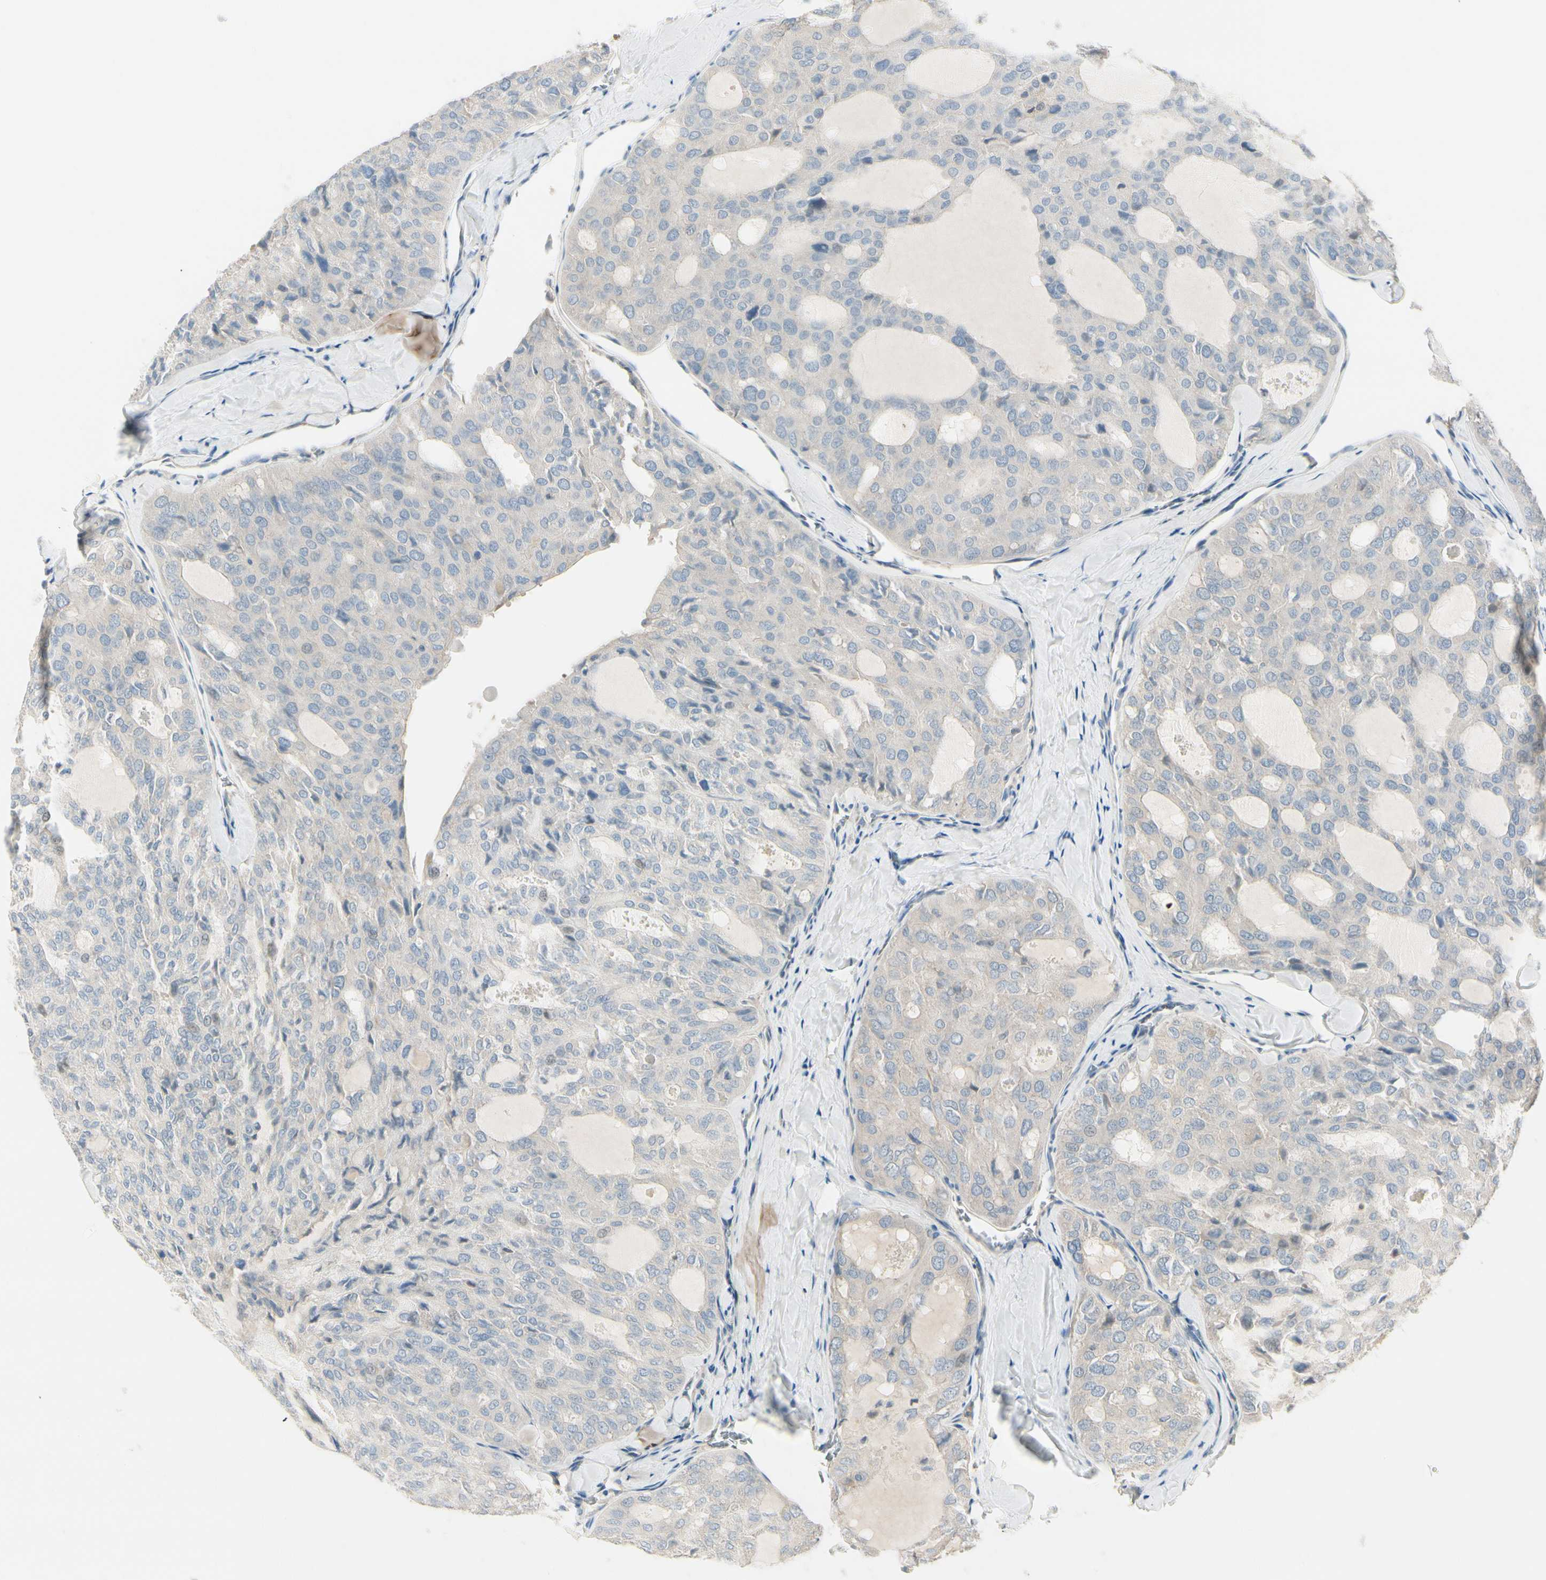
{"staining": {"intensity": "negative", "quantity": "none", "location": "none"}, "tissue": "thyroid cancer", "cell_type": "Tumor cells", "image_type": "cancer", "snomed": [{"axis": "morphology", "description": "Follicular adenoma carcinoma, NOS"}, {"axis": "topography", "description": "Thyroid gland"}], "caption": "Human thyroid cancer stained for a protein using immunohistochemistry (IHC) displays no expression in tumor cells.", "gene": "CYP2E1", "patient": {"sex": "male", "age": 75}}